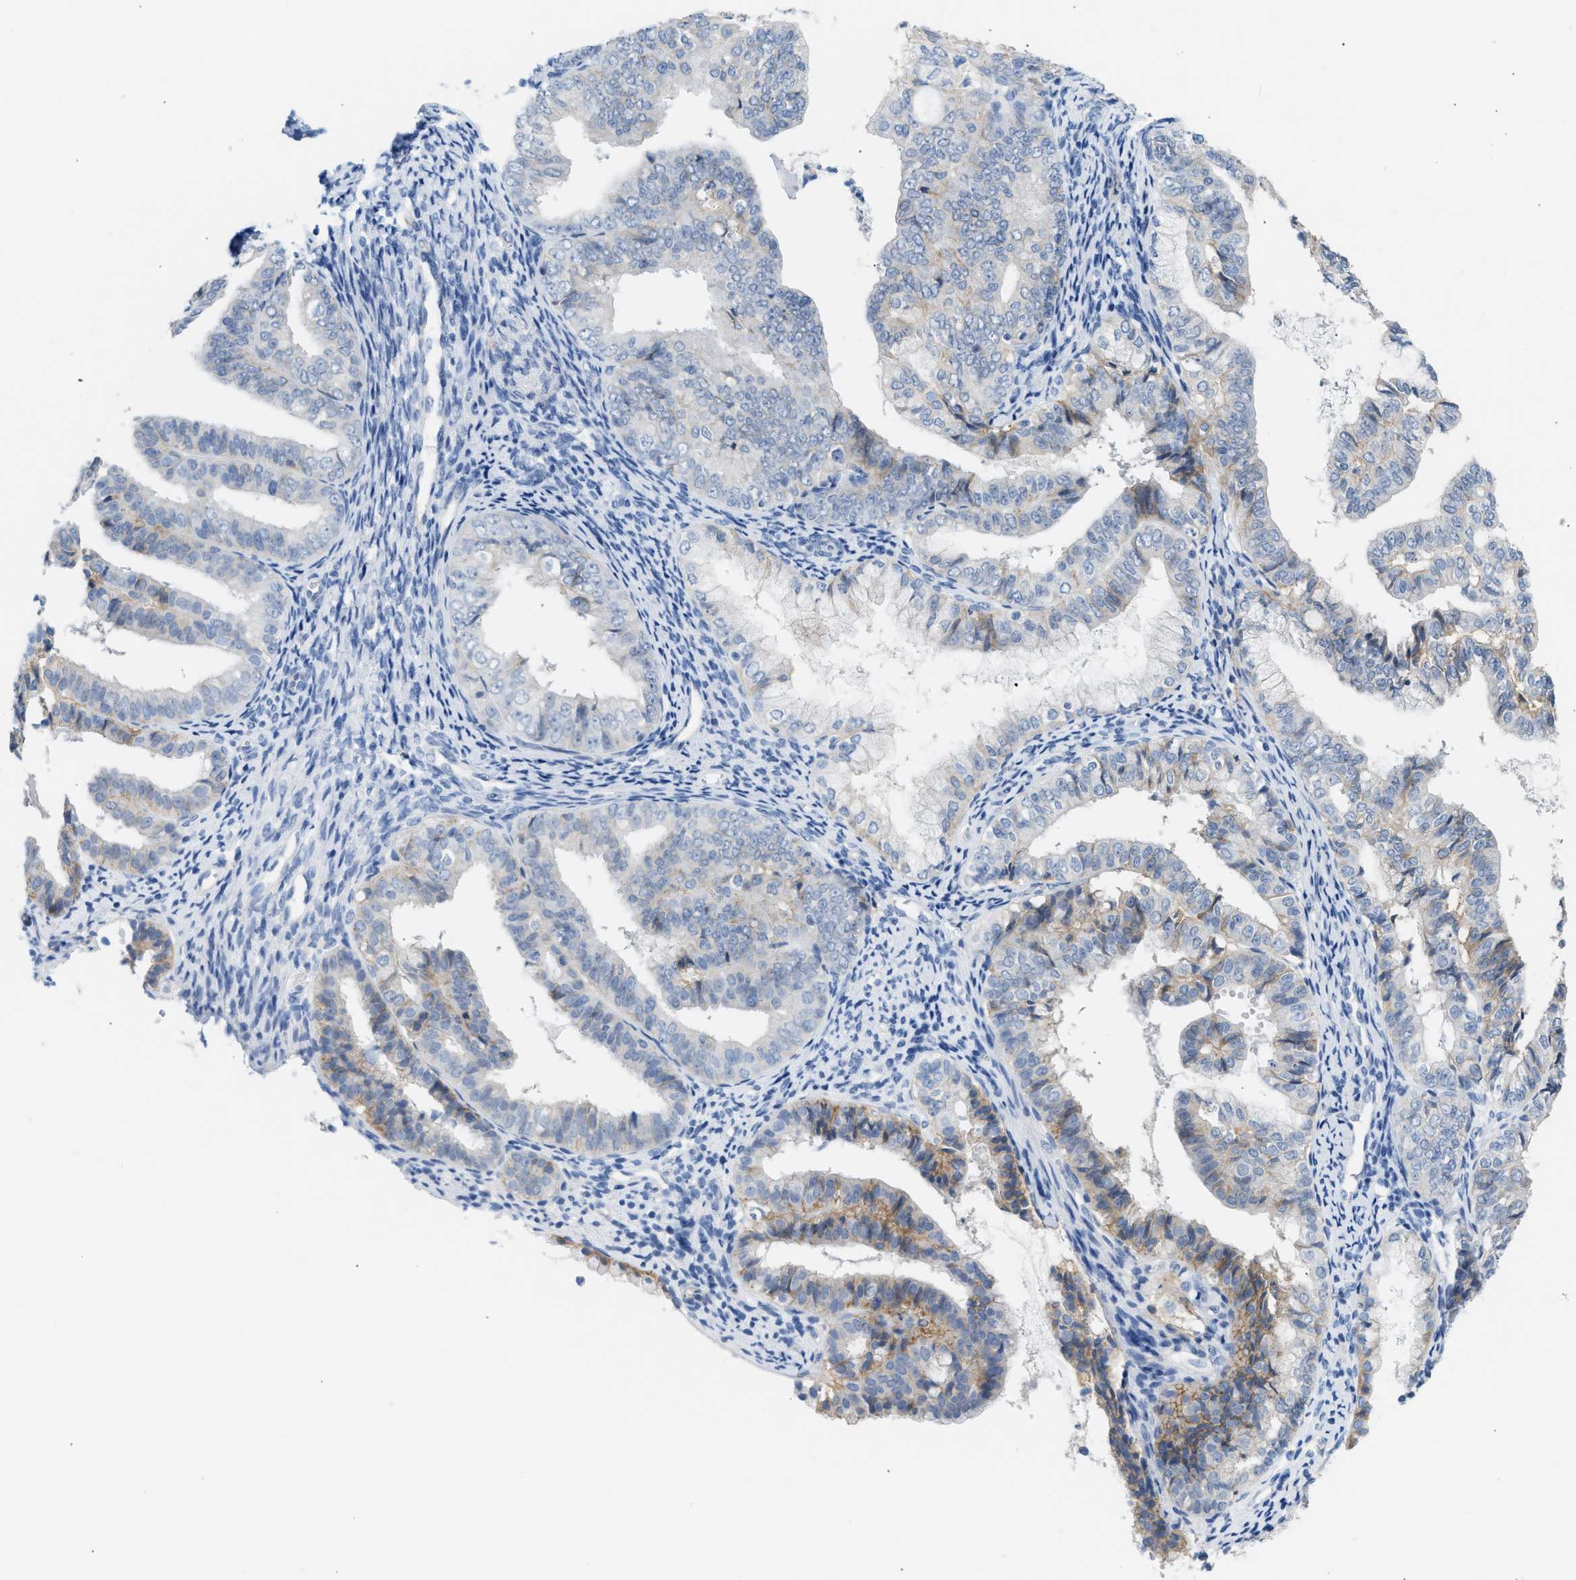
{"staining": {"intensity": "moderate", "quantity": "<25%", "location": "cytoplasmic/membranous"}, "tissue": "endometrial cancer", "cell_type": "Tumor cells", "image_type": "cancer", "snomed": [{"axis": "morphology", "description": "Adenocarcinoma, NOS"}, {"axis": "topography", "description": "Endometrium"}], "caption": "About <25% of tumor cells in adenocarcinoma (endometrial) reveal moderate cytoplasmic/membranous protein positivity as visualized by brown immunohistochemical staining.", "gene": "ERBB2", "patient": {"sex": "female", "age": 63}}